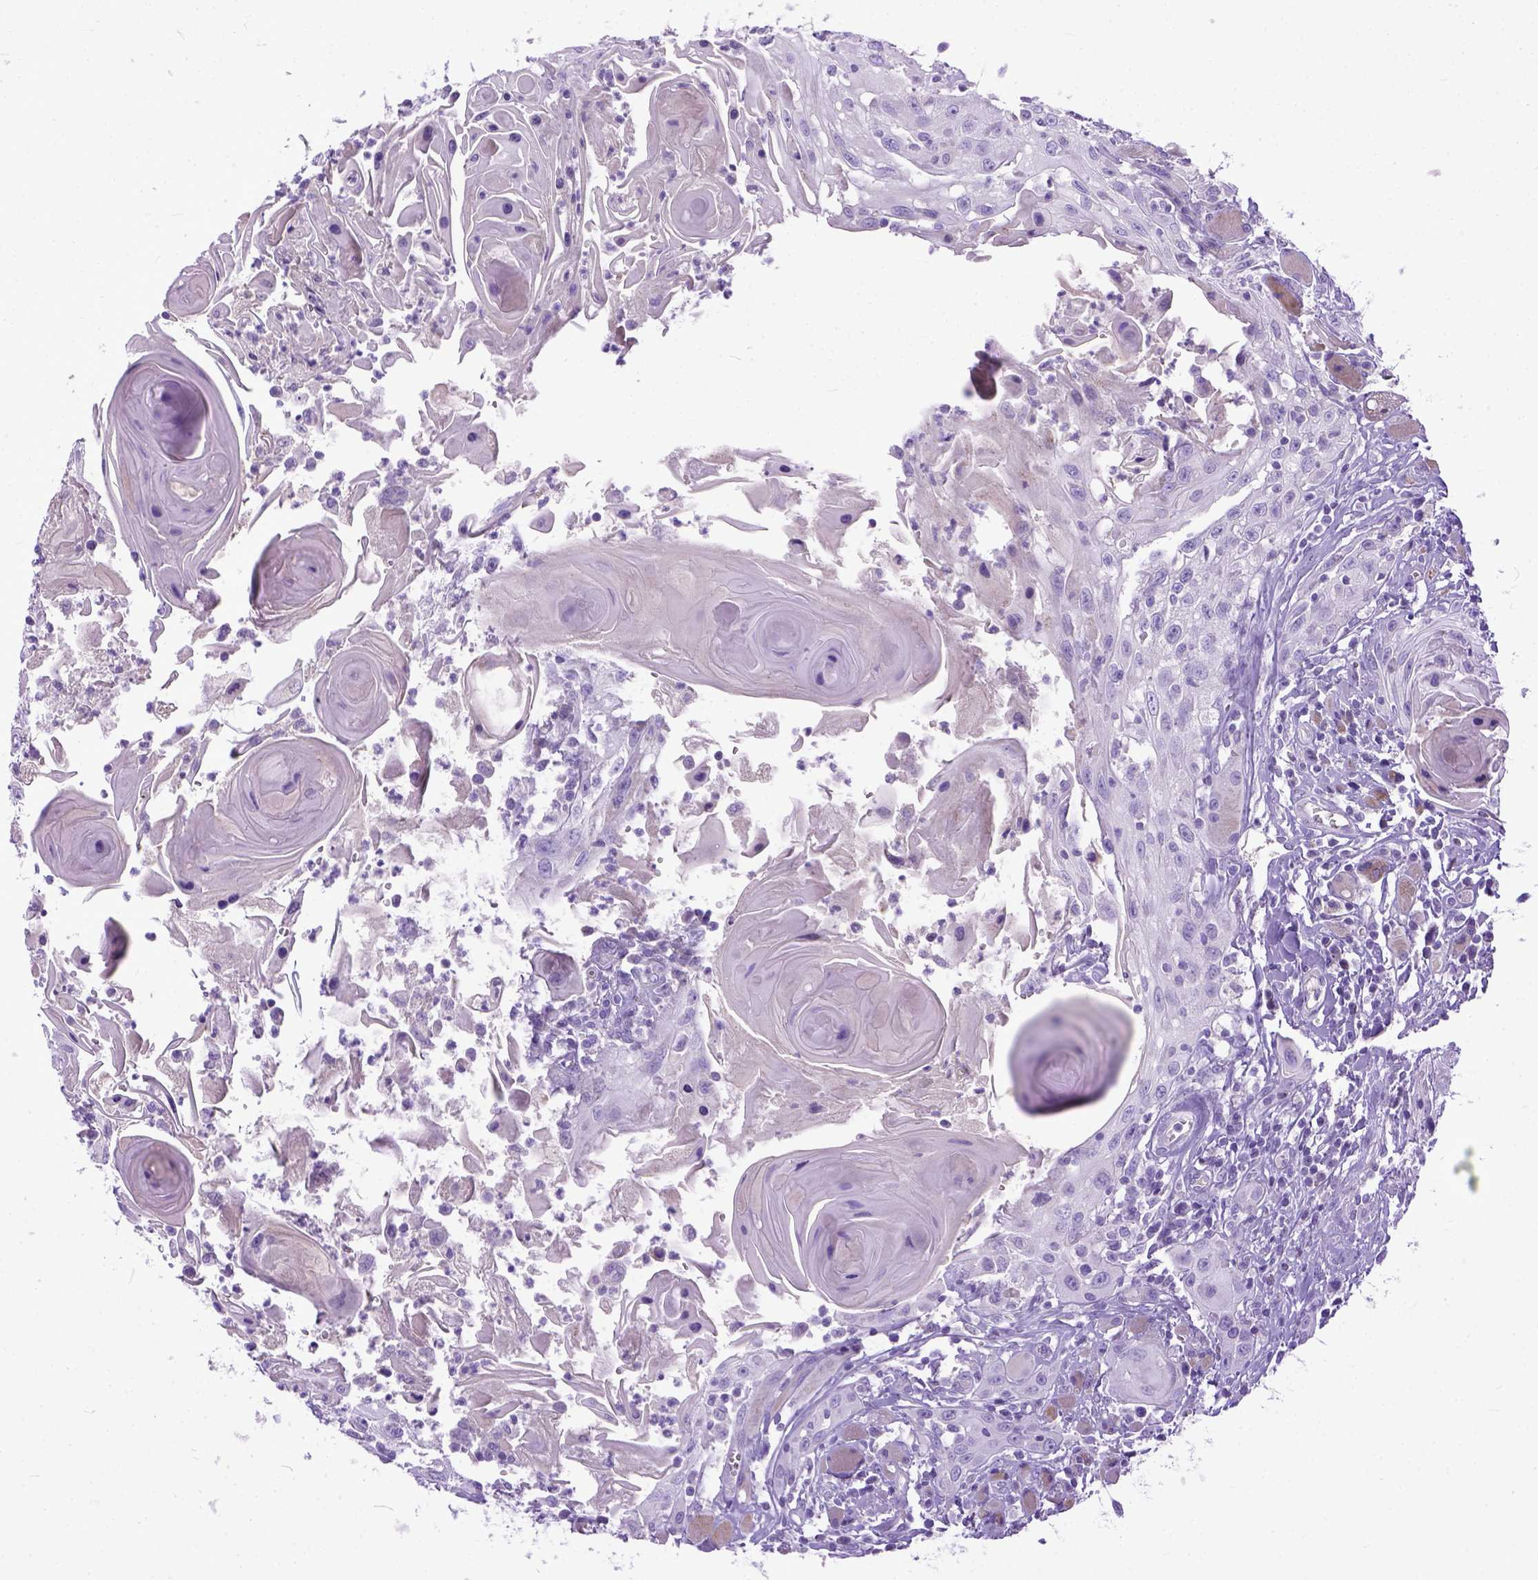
{"staining": {"intensity": "negative", "quantity": "none", "location": "none"}, "tissue": "head and neck cancer", "cell_type": "Tumor cells", "image_type": "cancer", "snomed": [{"axis": "morphology", "description": "Squamous cell carcinoma, NOS"}, {"axis": "topography", "description": "Head-Neck"}], "caption": "DAB immunohistochemical staining of human head and neck cancer demonstrates no significant positivity in tumor cells. The staining was performed using DAB to visualize the protein expression in brown, while the nuclei were stained in blue with hematoxylin (Magnification: 20x).", "gene": "PLK5", "patient": {"sex": "female", "age": 80}}